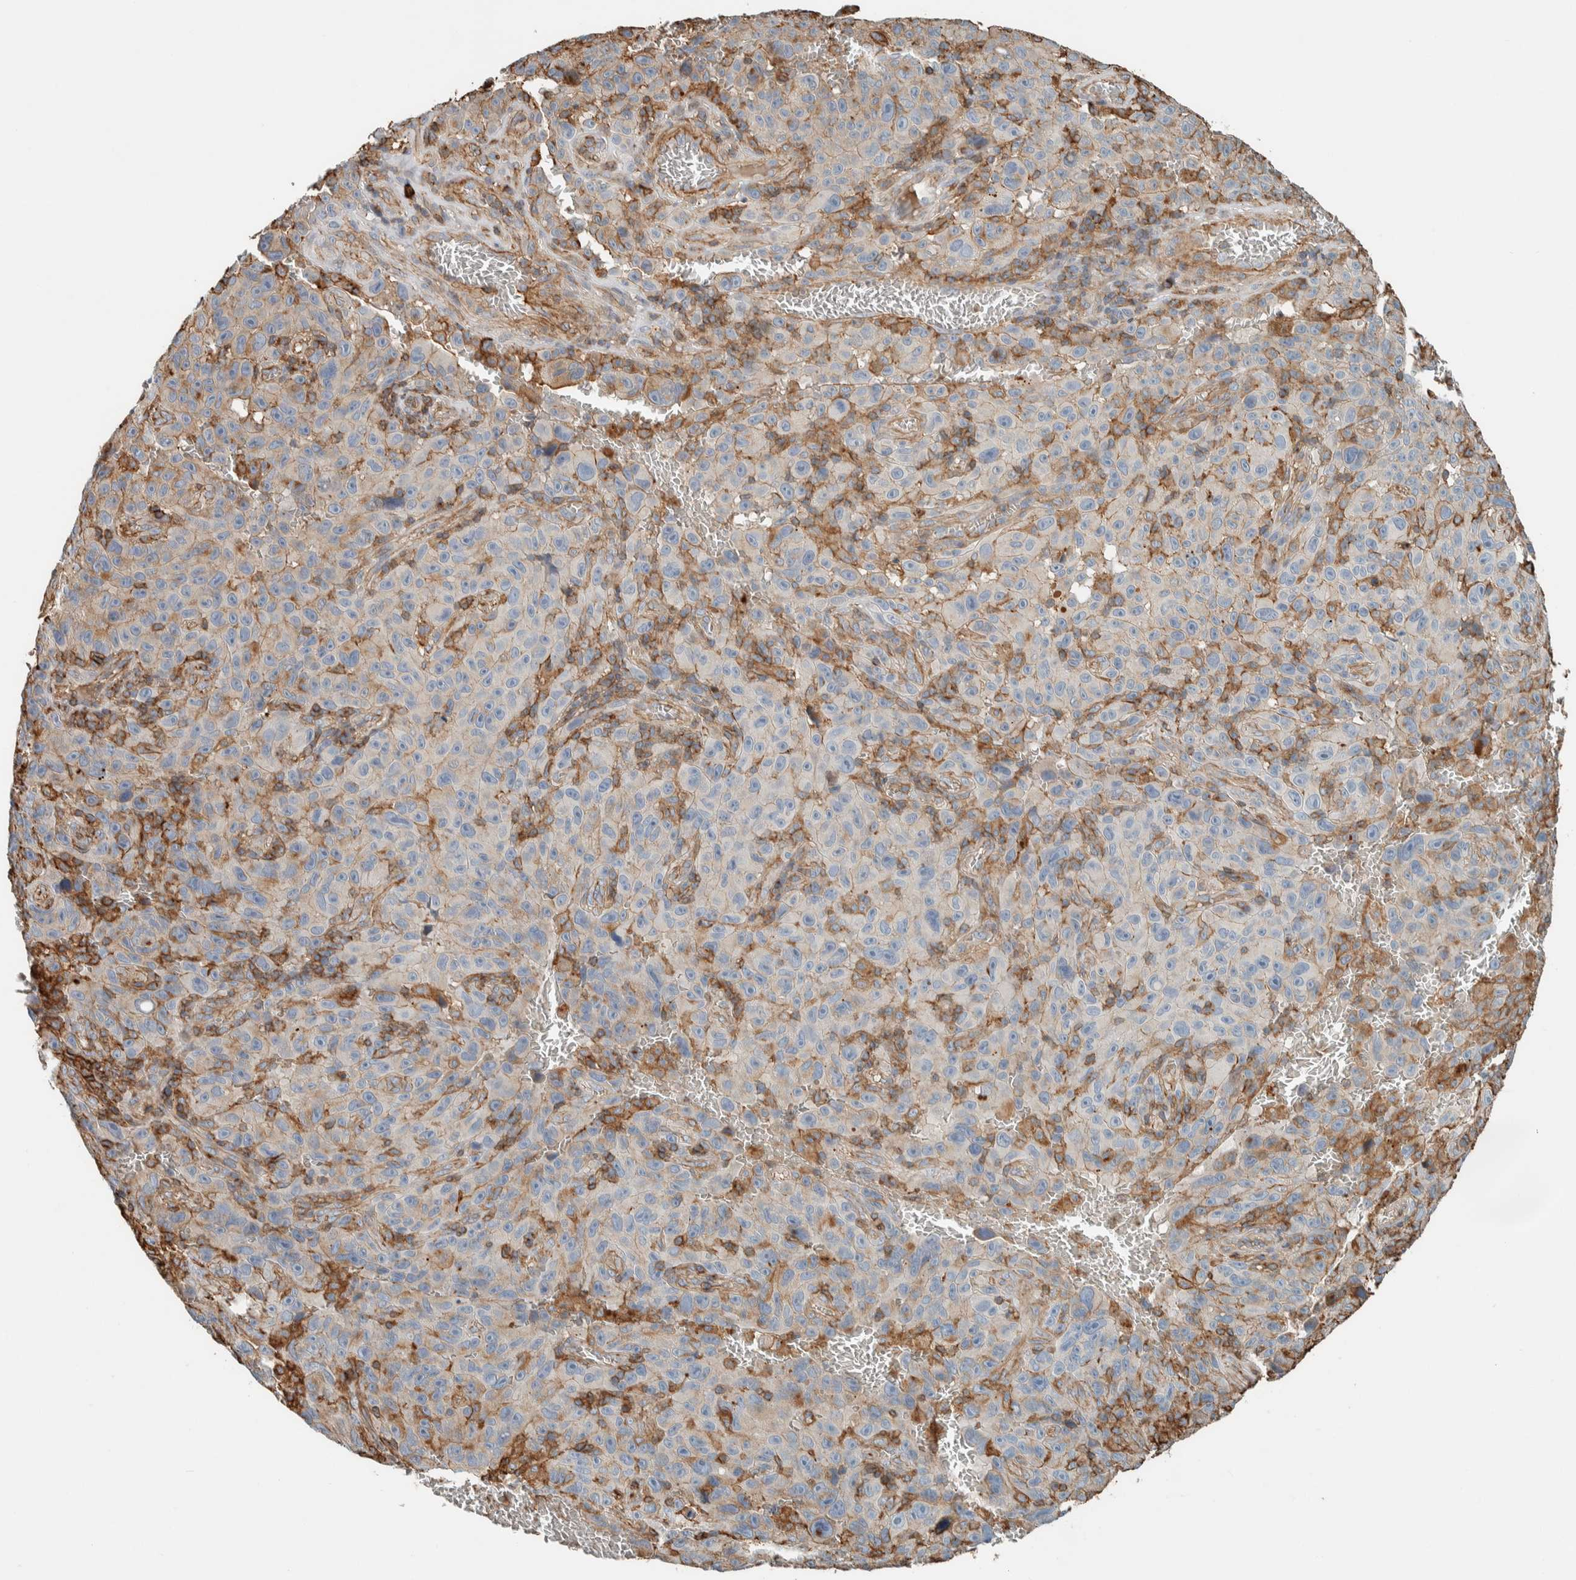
{"staining": {"intensity": "negative", "quantity": "none", "location": "none"}, "tissue": "melanoma", "cell_type": "Tumor cells", "image_type": "cancer", "snomed": [{"axis": "morphology", "description": "Malignant melanoma, NOS"}, {"axis": "topography", "description": "Skin"}], "caption": "Tumor cells are negative for protein expression in human melanoma.", "gene": "CTBP2", "patient": {"sex": "female", "age": 82}}